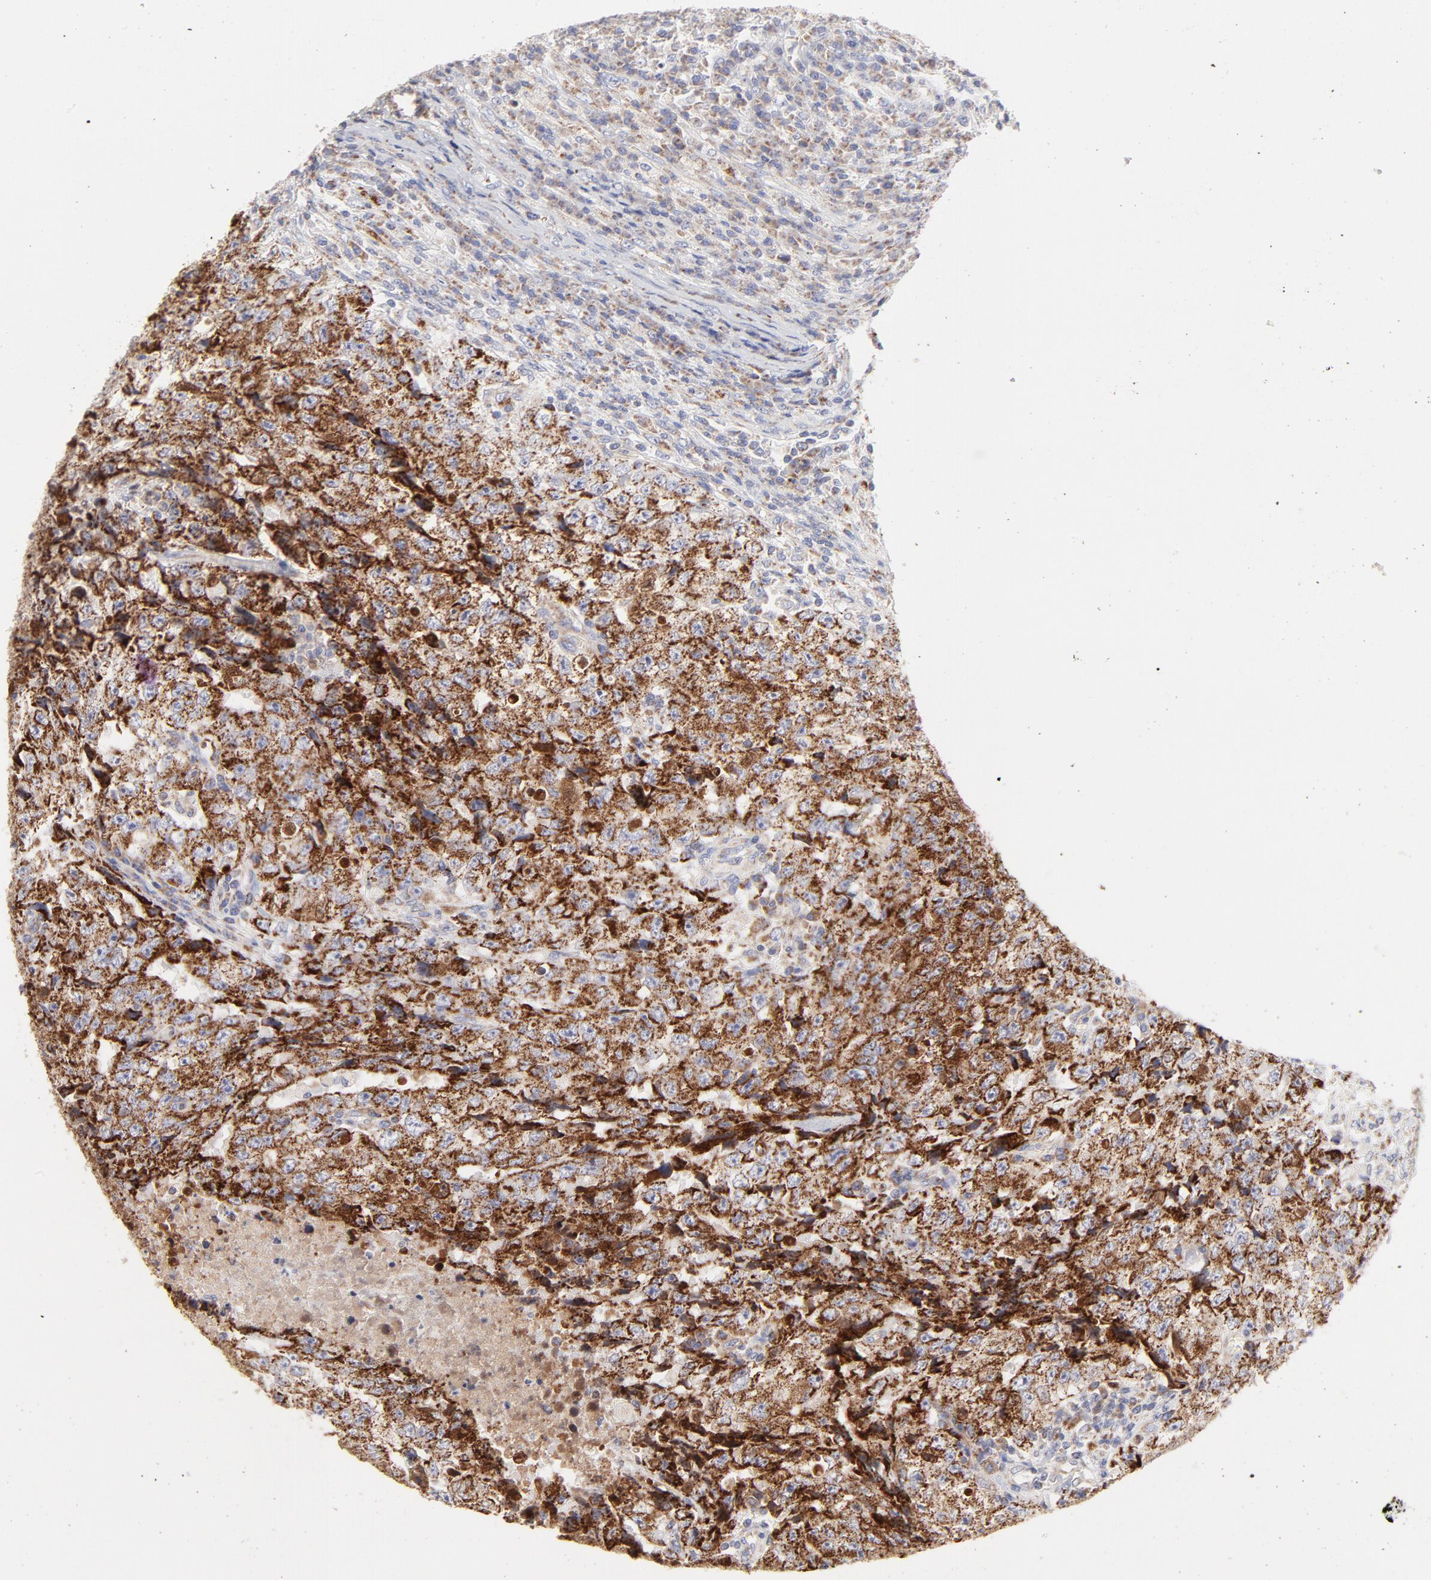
{"staining": {"intensity": "strong", "quantity": ">75%", "location": "cytoplasmic/membranous"}, "tissue": "testis cancer", "cell_type": "Tumor cells", "image_type": "cancer", "snomed": [{"axis": "morphology", "description": "Necrosis, NOS"}, {"axis": "morphology", "description": "Carcinoma, Embryonal, NOS"}, {"axis": "topography", "description": "Testis"}], "caption": "Testis cancer stained with a protein marker exhibits strong staining in tumor cells.", "gene": "TIMM8A", "patient": {"sex": "male", "age": 19}}